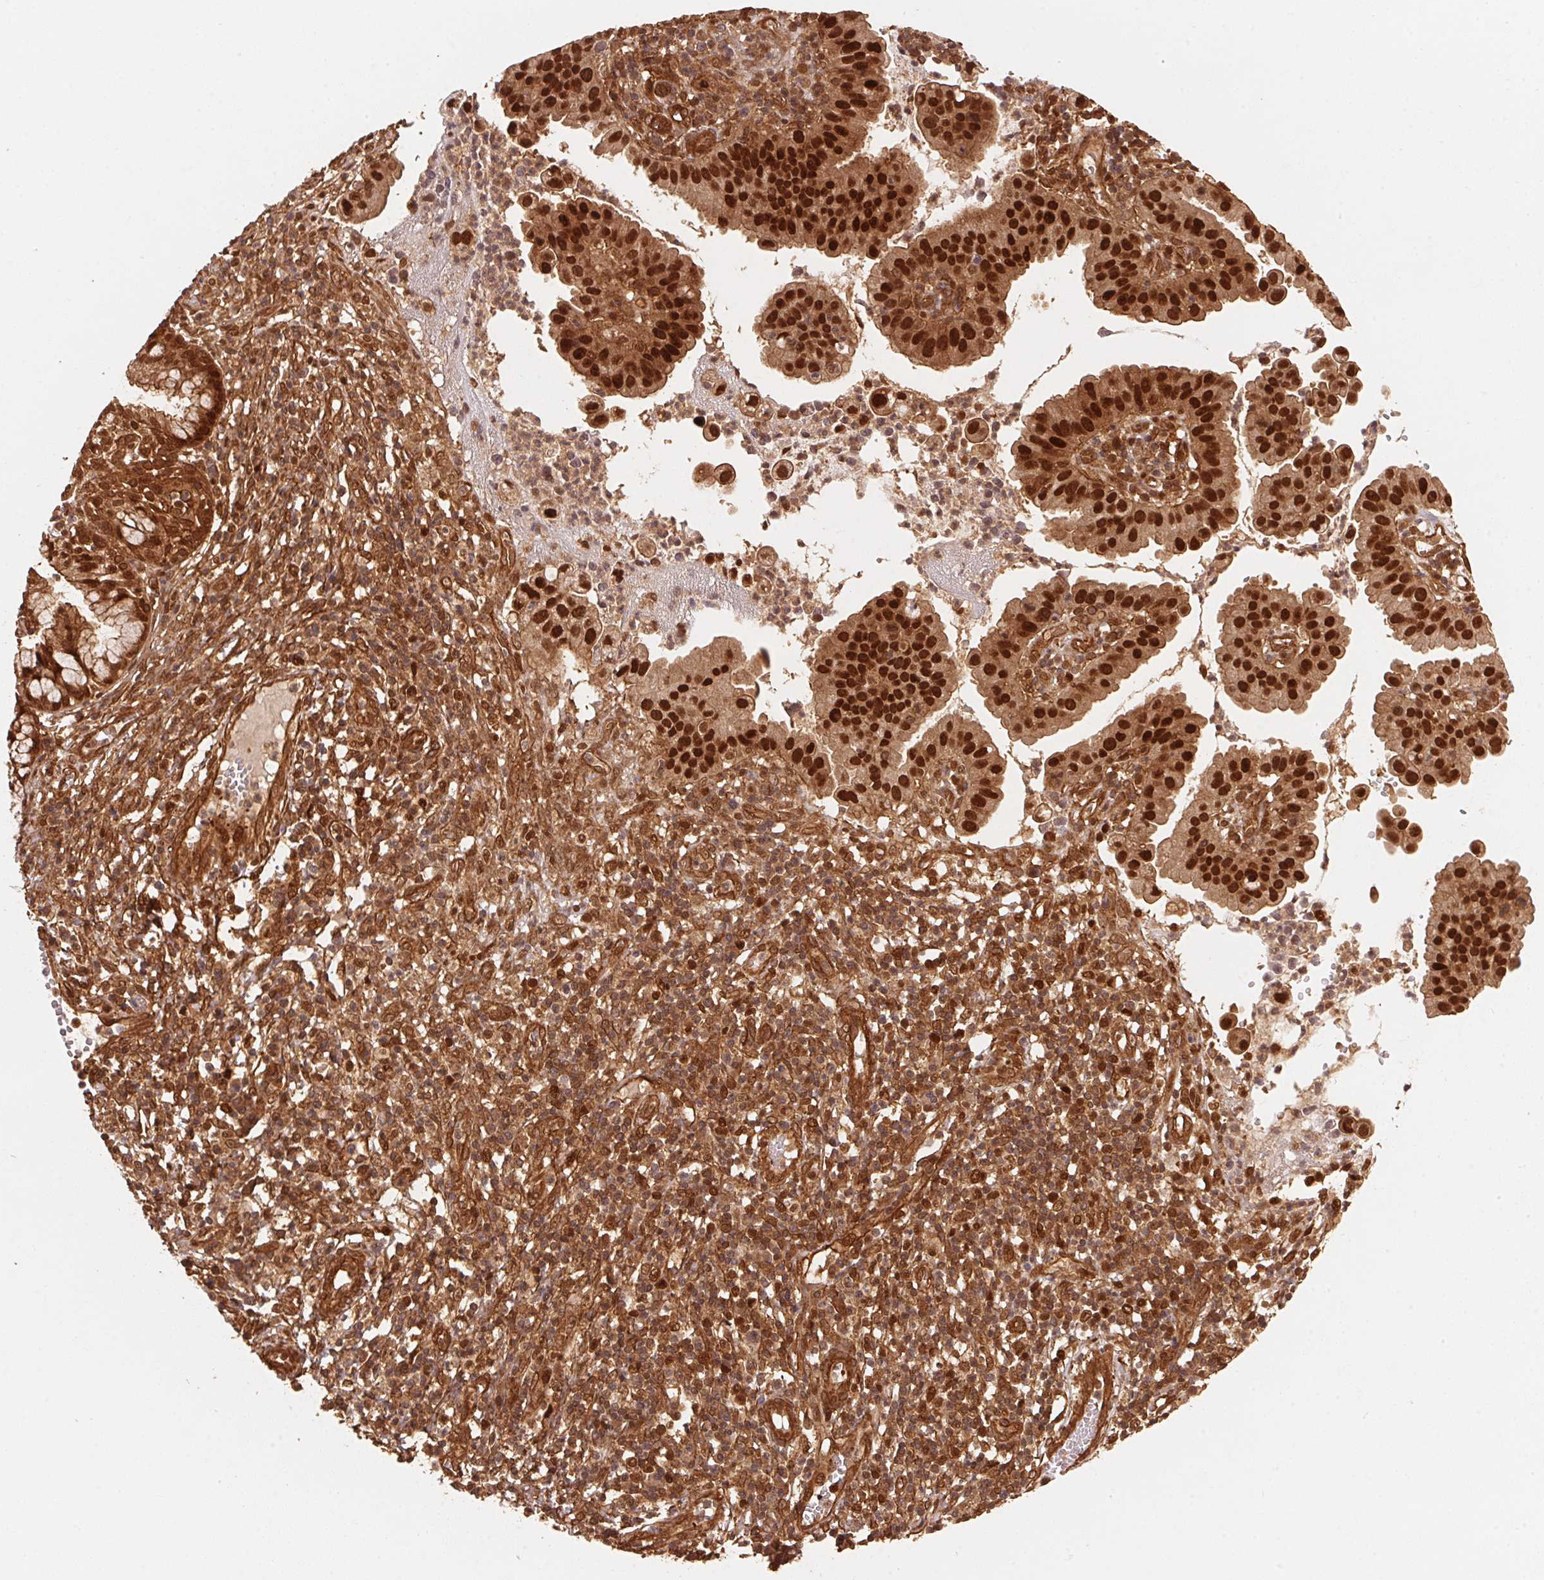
{"staining": {"intensity": "strong", "quantity": ">75%", "location": "cytoplasmic/membranous,nuclear"}, "tissue": "cervical cancer", "cell_type": "Tumor cells", "image_type": "cancer", "snomed": [{"axis": "morphology", "description": "Adenocarcinoma, NOS"}, {"axis": "topography", "description": "Cervix"}], "caption": "Immunohistochemistry photomicrograph of neoplastic tissue: human cervical cancer (adenocarcinoma) stained using IHC shows high levels of strong protein expression localized specifically in the cytoplasmic/membranous and nuclear of tumor cells, appearing as a cytoplasmic/membranous and nuclear brown color.", "gene": "TNIP2", "patient": {"sex": "female", "age": 34}}